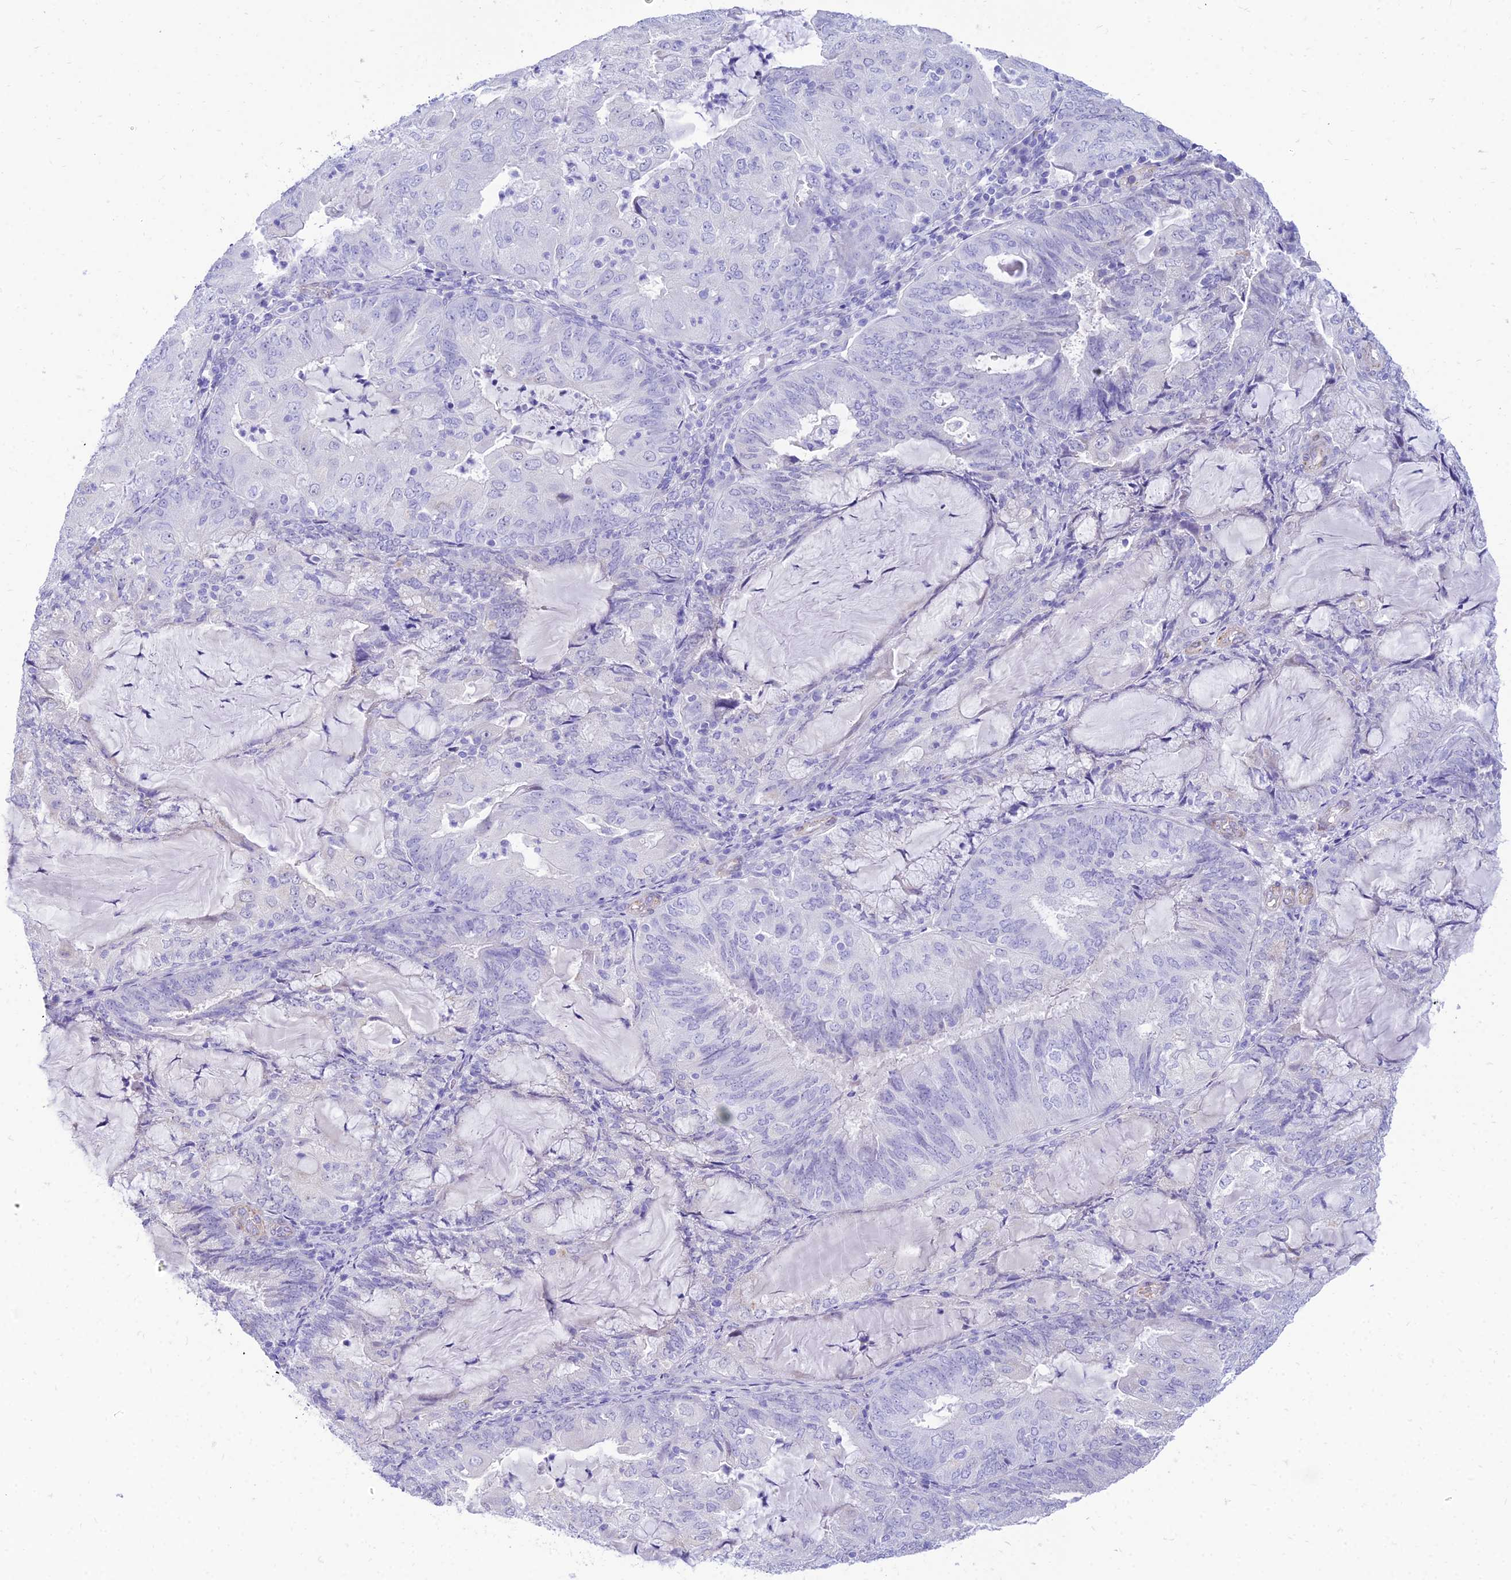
{"staining": {"intensity": "negative", "quantity": "none", "location": "none"}, "tissue": "endometrial cancer", "cell_type": "Tumor cells", "image_type": "cancer", "snomed": [{"axis": "morphology", "description": "Adenocarcinoma, NOS"}, {"axis": "topography", "description": "Endometrium"}], "caption": "A high-resolution histopathology image shows immunohistochemistry (IHC) staining of adenocarcinoma (endometrial), which demonstrates no significant positivity in tumor cells.", "gene": "TAC3", "patient": {"sex": "female", "age": 81}}